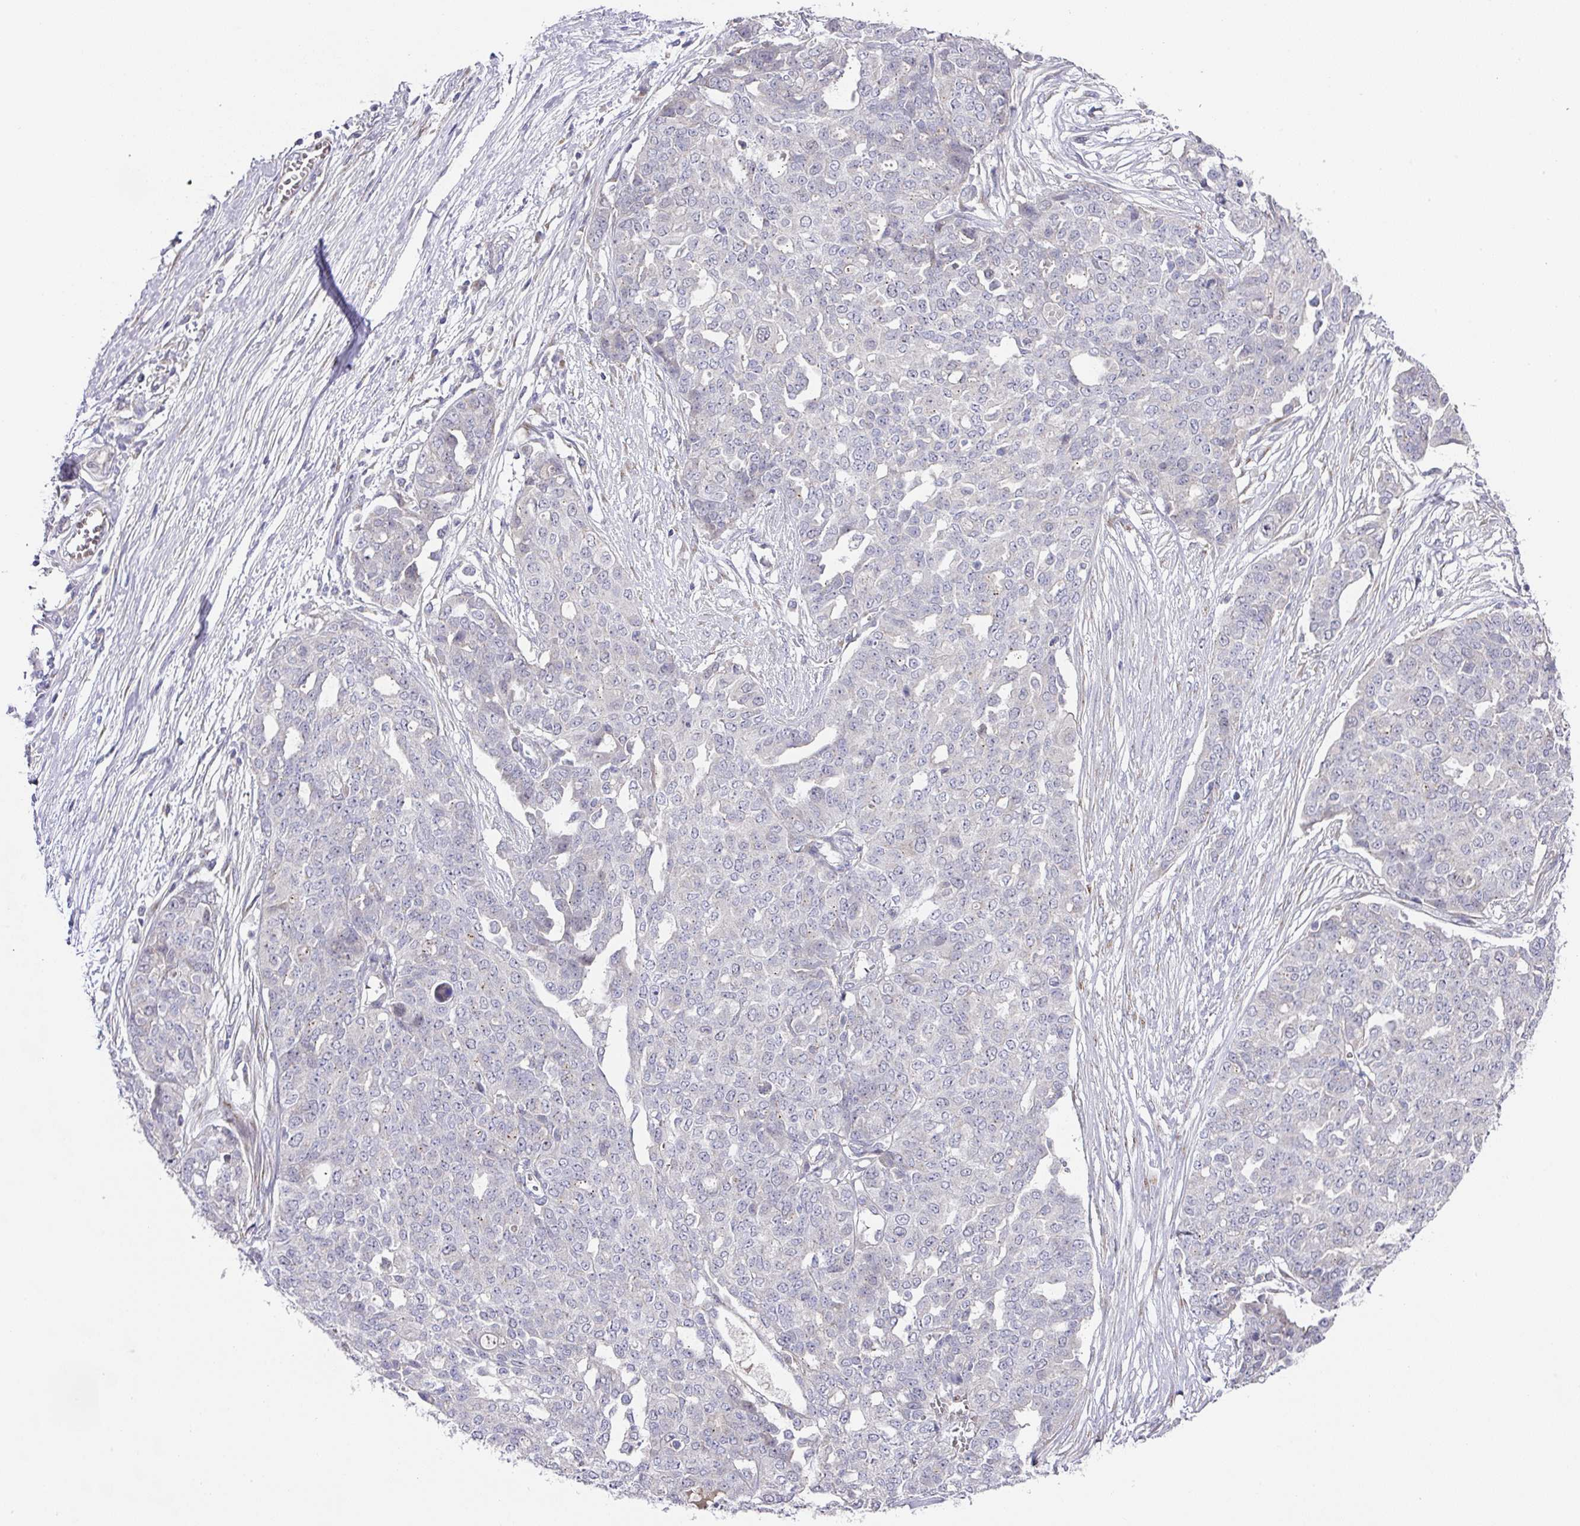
{"staining": {"intensity": "negative", "quantity": "none", "location": "none"}, "tissue": "ovarian cancer", "cell_type": "Tumor cells", "image_type": "cancer", "snomed": [{"axis": "morphology", "description": "Cystadenocarcinoma, serous, NOS"}, {"axis": "topography", "description": "Soft tissue"}, {"axis": "topography", "description": "Ovary"}], "caption": "Immunohistochemistry (IHC) of human ovarian cancer exhibits no positivity in tumor cells.", "gene": "TARM1", "patient": {"sex": "female", "age": 57}}